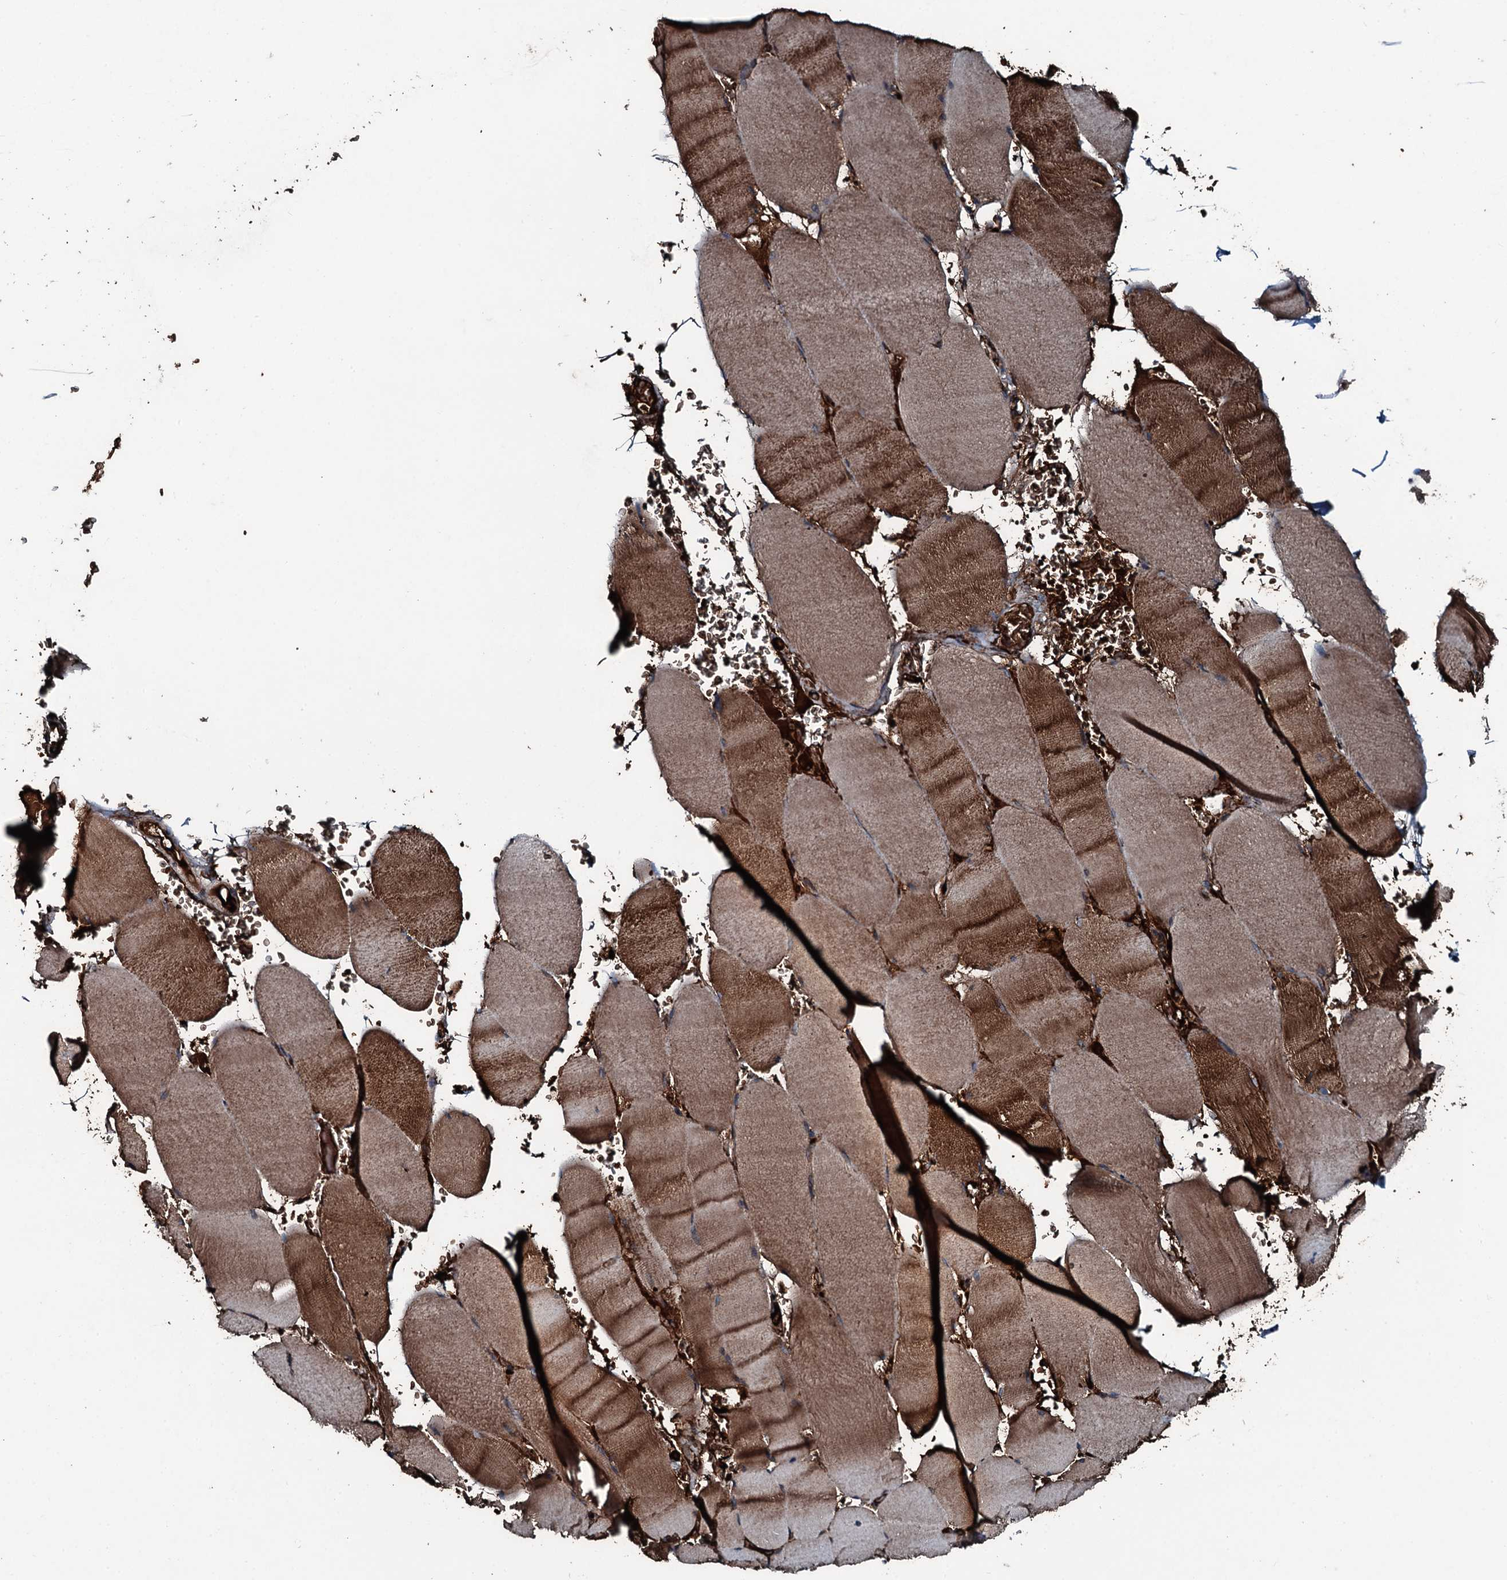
{"staining": {"intensity": "strong", "quantity": "25%-75%", "location": "cytoplasmic/membranous"}, "tissue": "skeletal muscle", "cell_type": "Myocytes", "image_type": "normal", "snomed": [{"axis": "morphology", "description": "Normal tissue, NOS"}, {"axis": "topography", "description": "Skeletal muscle"}, {"axis": "topography", "description": "Head-Neck"}], "caption": "Immunohistochemistry micrograph of normal skeletal muscle: human skeletal muscle stained using immunohistochemistry (IHC) reveals high levels of strong protein expression localized specifically in the cytoplasmic/membranous of myocytes, appearing as a cytoplasmic/membranous brown color.", "gene": "TRIM7", "patient": {"sex": "male", "age": 66}}